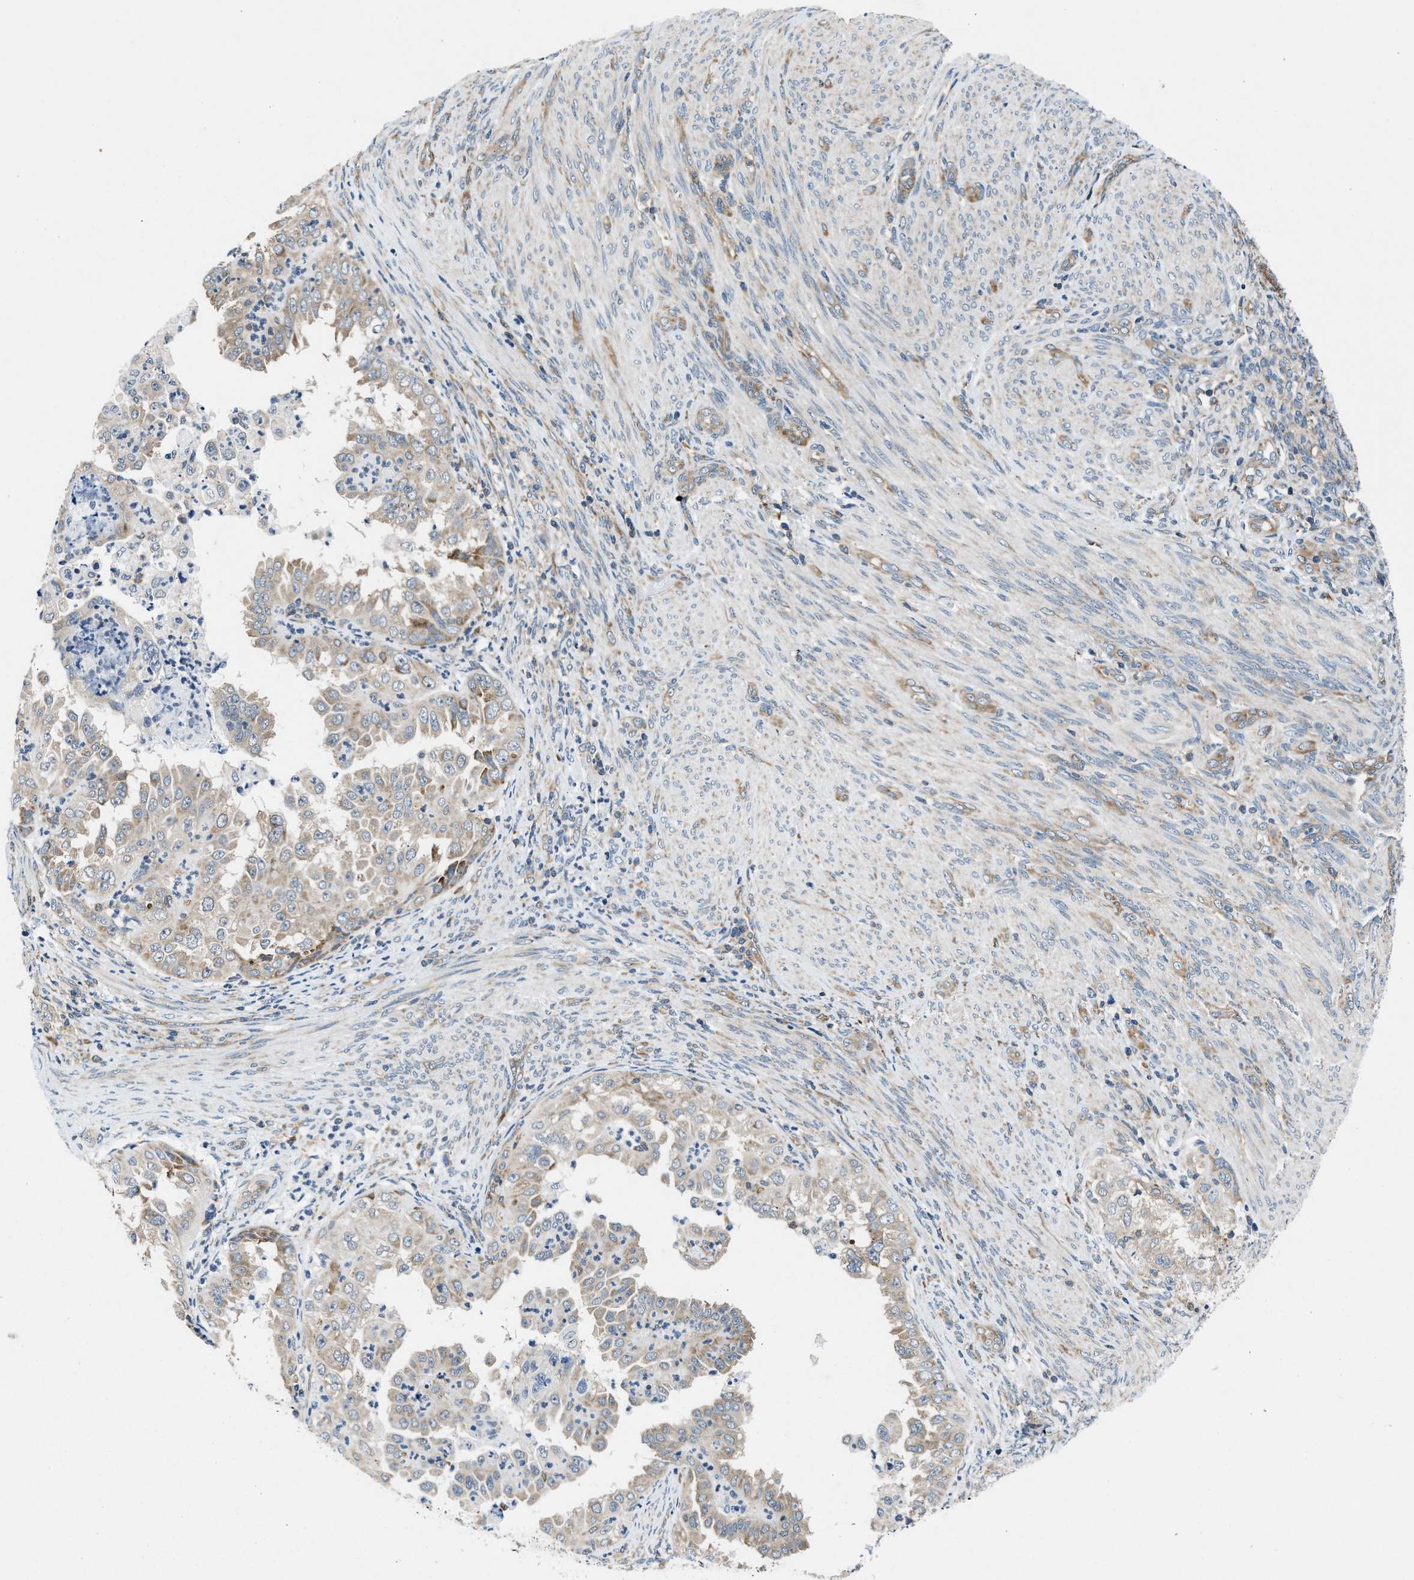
{"staining": {"intensity": "weak", "quantity": ">75%", "location": "cytoplasmic/membranous"}, "tissue": "endometrial cancer", "cell_type": "Tumor cells", "image_type": "cancer", "snomed": [{"axis": "morphology", "description": "Adenocarcinoma, NOS"}, {"axis": "topography", "description": "Endometrium"}], "caption": "Adenocarcinoma (endometrial) stained with DAB (3,3'-diaminobenzidine) immunohistochemistry exhibits low levels of weak cytoplasmic/membranous staining in about >75% of tumor cells.", "gene": "PA2G4", "patient": {"sex": "female", "age": 85}}